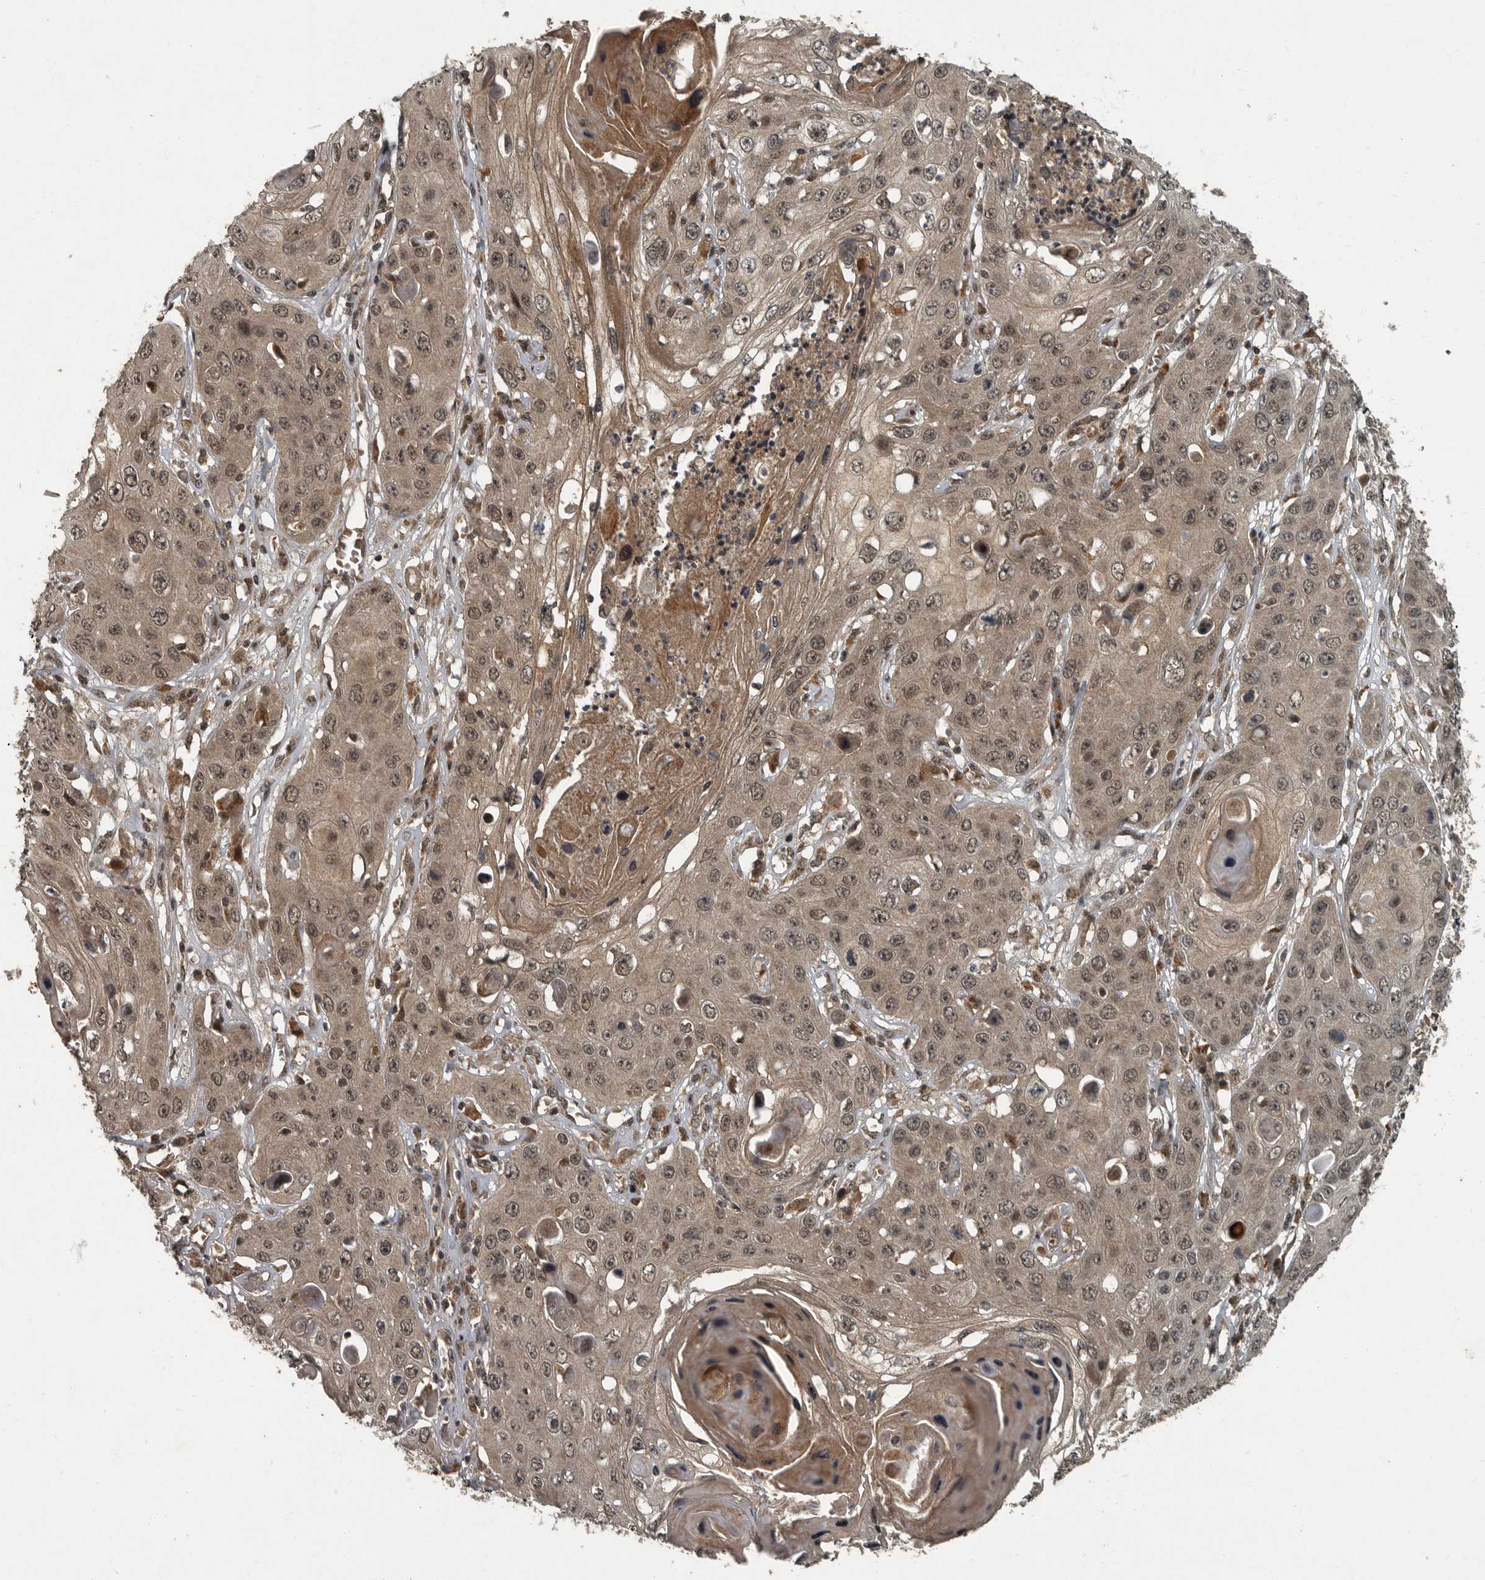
{"staining": {"intensity": "moderate", "quantity": ">75%", "location": "cytoplasmic/membranous,nuclear"}, "tissue": "skin cancer", "cell_type": "Tumor cells", "image_type": "cancer", "snomed": [{"axis": "morphology", "description": "Squamous cell carcinoma, NOS"}, {"axis": "topography", "description": "Skin"}], "caption": "A brown stain highlights moderate cytoplasmic/membranous and nuclear expression of a protein in skin cancer (squamous cell carcinoma) tumor cells. The protein of interest is stained brown, and the nuclei are stained in blue (DAB IHC with brightfield microscopy, high magnification).", "gene": "FOXO1", "patient": {"sex": "male", "age": 55}}